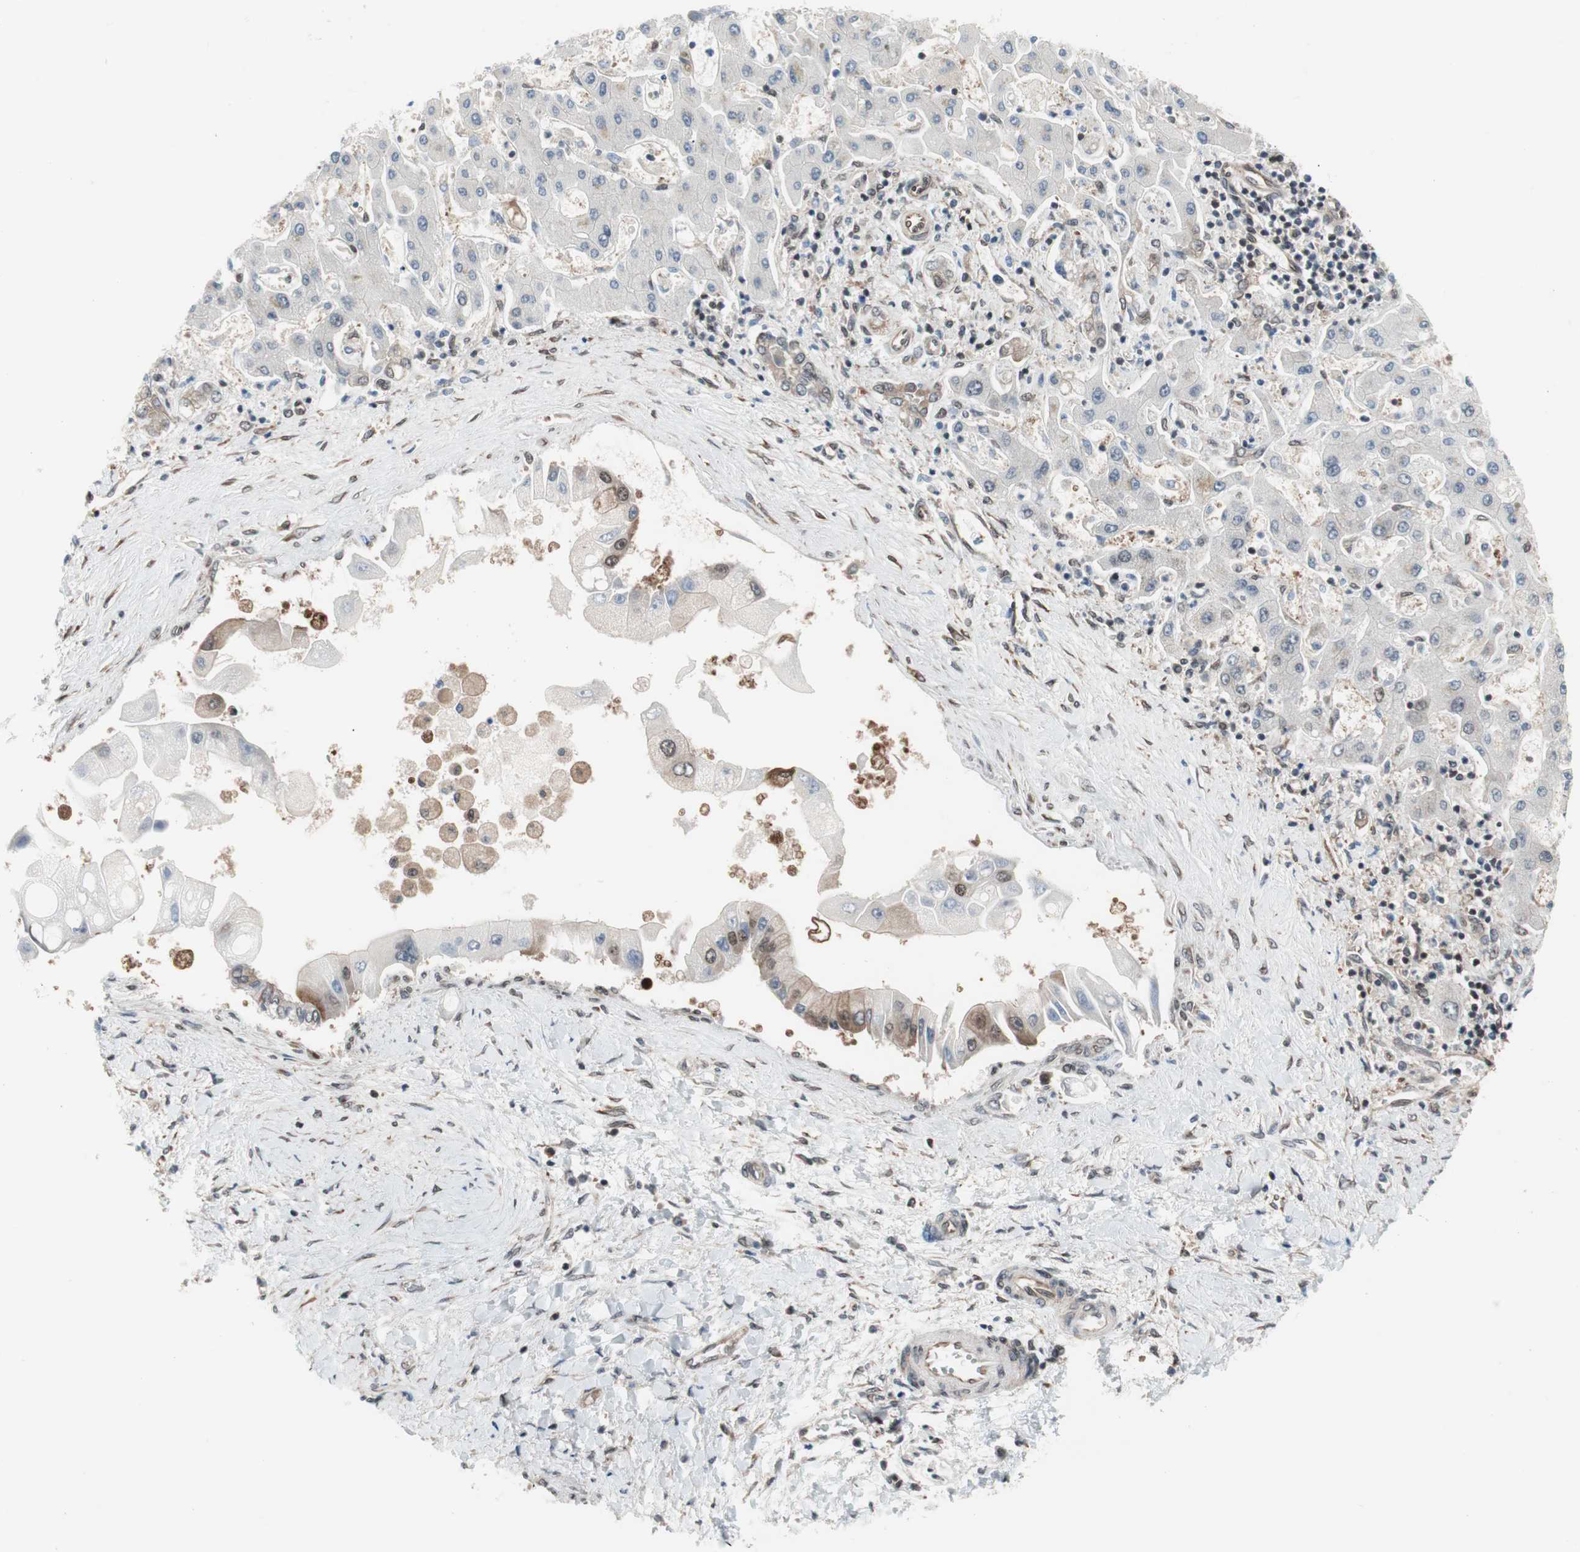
{"staining": {"intensity": "moderate", "quantity": "<25%", "location": "cytoplasmic/membranous"}, "tissue": "liver cancer", "cell_type": "Tumor cells", "image_type": "cancer", "snomed": [{"axis": "morphology", "description": "Cholangiocarcinoma"}, {"axis": "topography", "description": "Liver"}], "caption": "Cholangiocarcinoma (liver) tissue reveals moderate cytoplasmic/membranous staining in approximately <25% of tumor cells, visualized by immunohistochemistry.", "gene": "ZNF512B", "patient": {"sex": "male", "age": 50}}